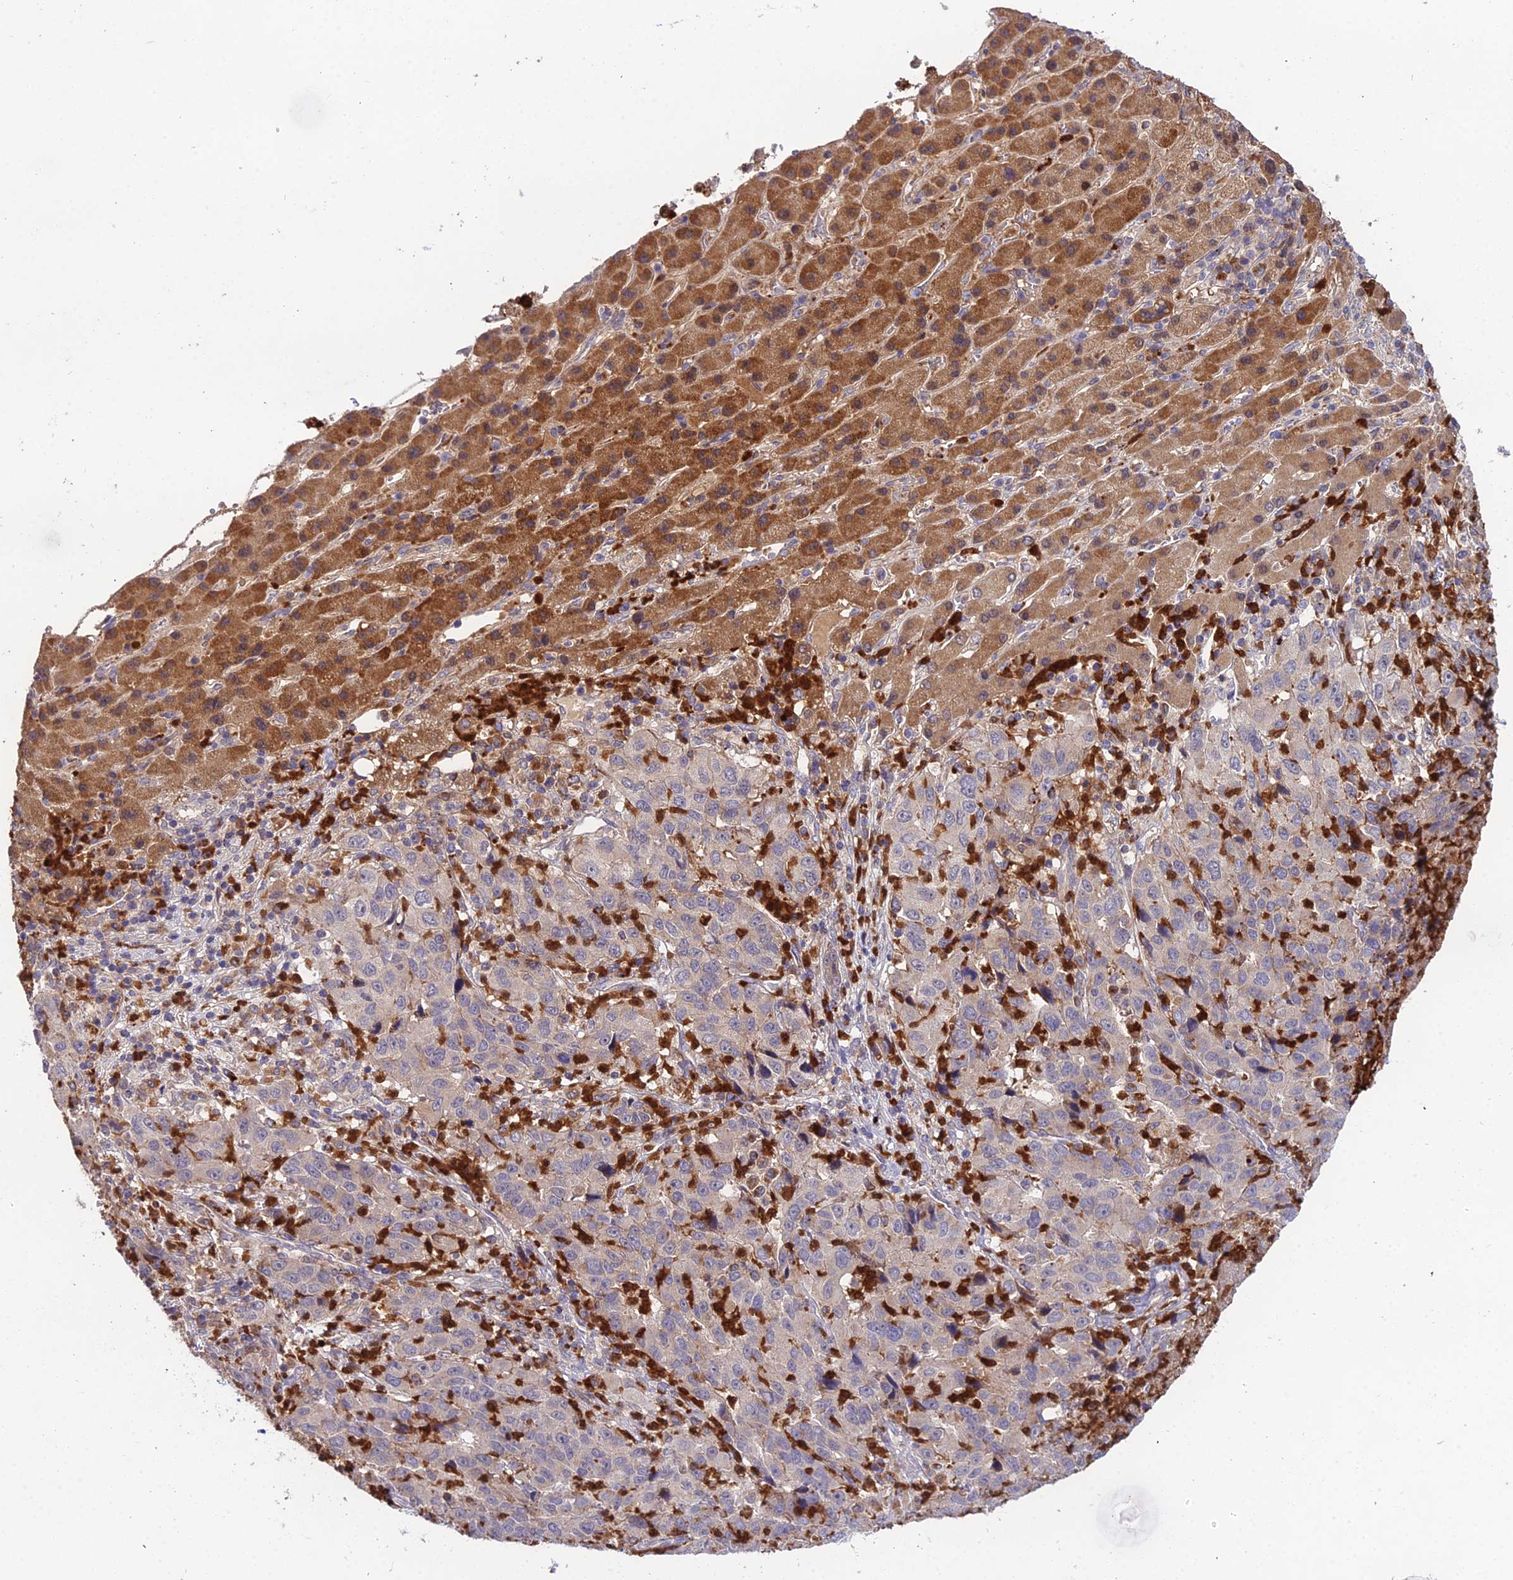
{"staining": {"intensity": "negative", "quantity": "none", "location": "none"}, "tissue": "liver cancer", "cell_type": "Tumor cells", "image_type": "cancer", "snomed": [{"axis": "morphology", "description": "Carcinoma, Hepatocellular, NOS"}, {"axis": "topography", "description": "Liver"}], "caption": "A photomicrograph of human liver cancer is negative for staining in tumor cells. The staining was performed using DAB (3,3'-diaminobenzidine) to visualize the protein expression in brown, while the nuclei were stained in blue with hematoxylin (Magnification: 20x).", "gene": "EID2", "patient": {"sex": "male", "age": 63}}